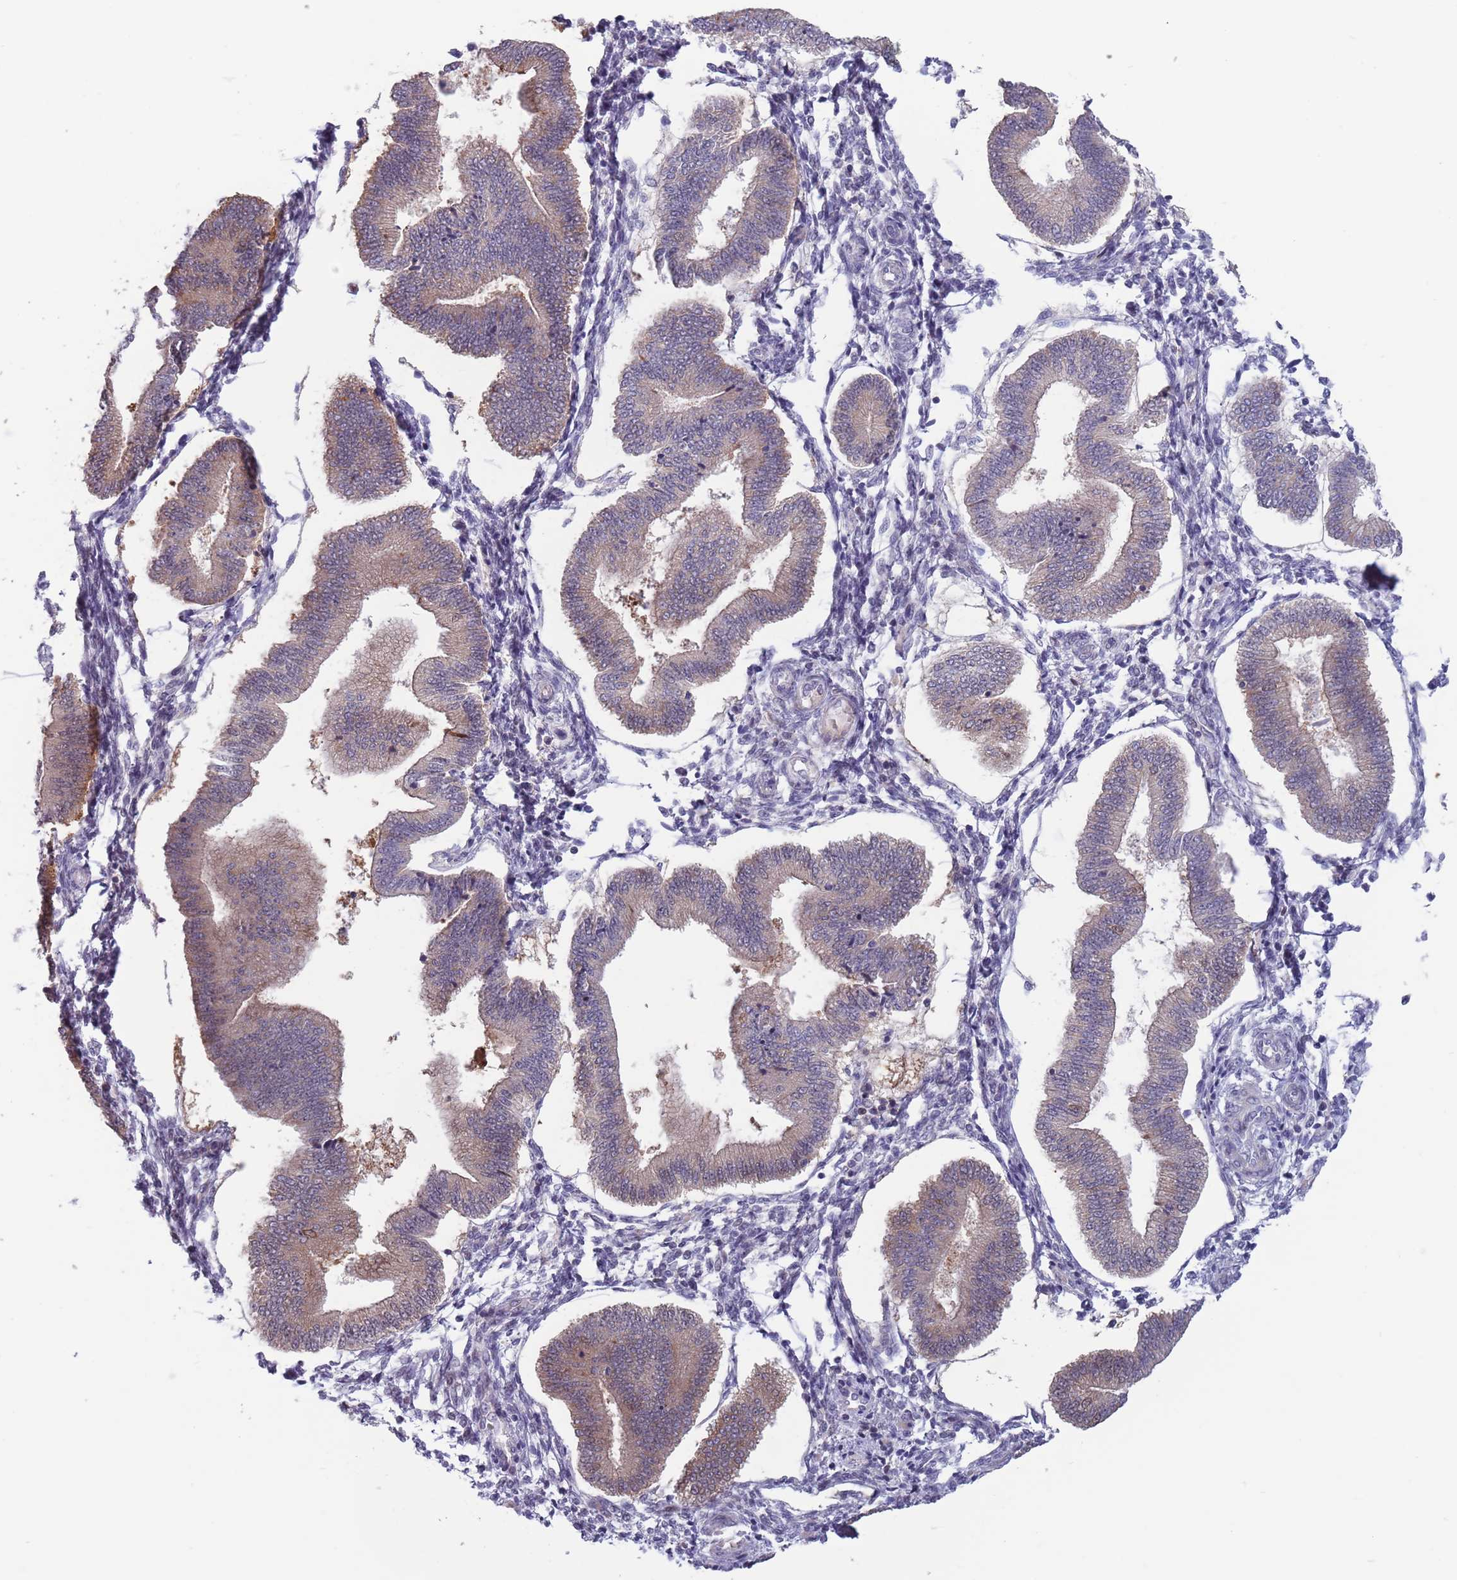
{"staining": {"intensity": "negative", "quantity": "none", "location": "none"}, "tissue": "endometrium", "cell_type": "Cells in endometrial stroma", "image_type": "normal", "snomed": [{"axis": "morphology", "description": "Normal tissue, NOS"}, {"axis": "topography", "description": "Endometrium"}], "caption": "Immunohistochemical staining of benign human endometrium reveals no significant expression in cells in endometrial stroma. The staining was performed using DAB (3,3'-diaminobenzidine) to visualize the protein expression in brown, while the nuclei were stained in blue with hematoxylin (Magnification: 20x).", "gene": "CLNS1A", "patient": {"sex": "female", "age": 39}}